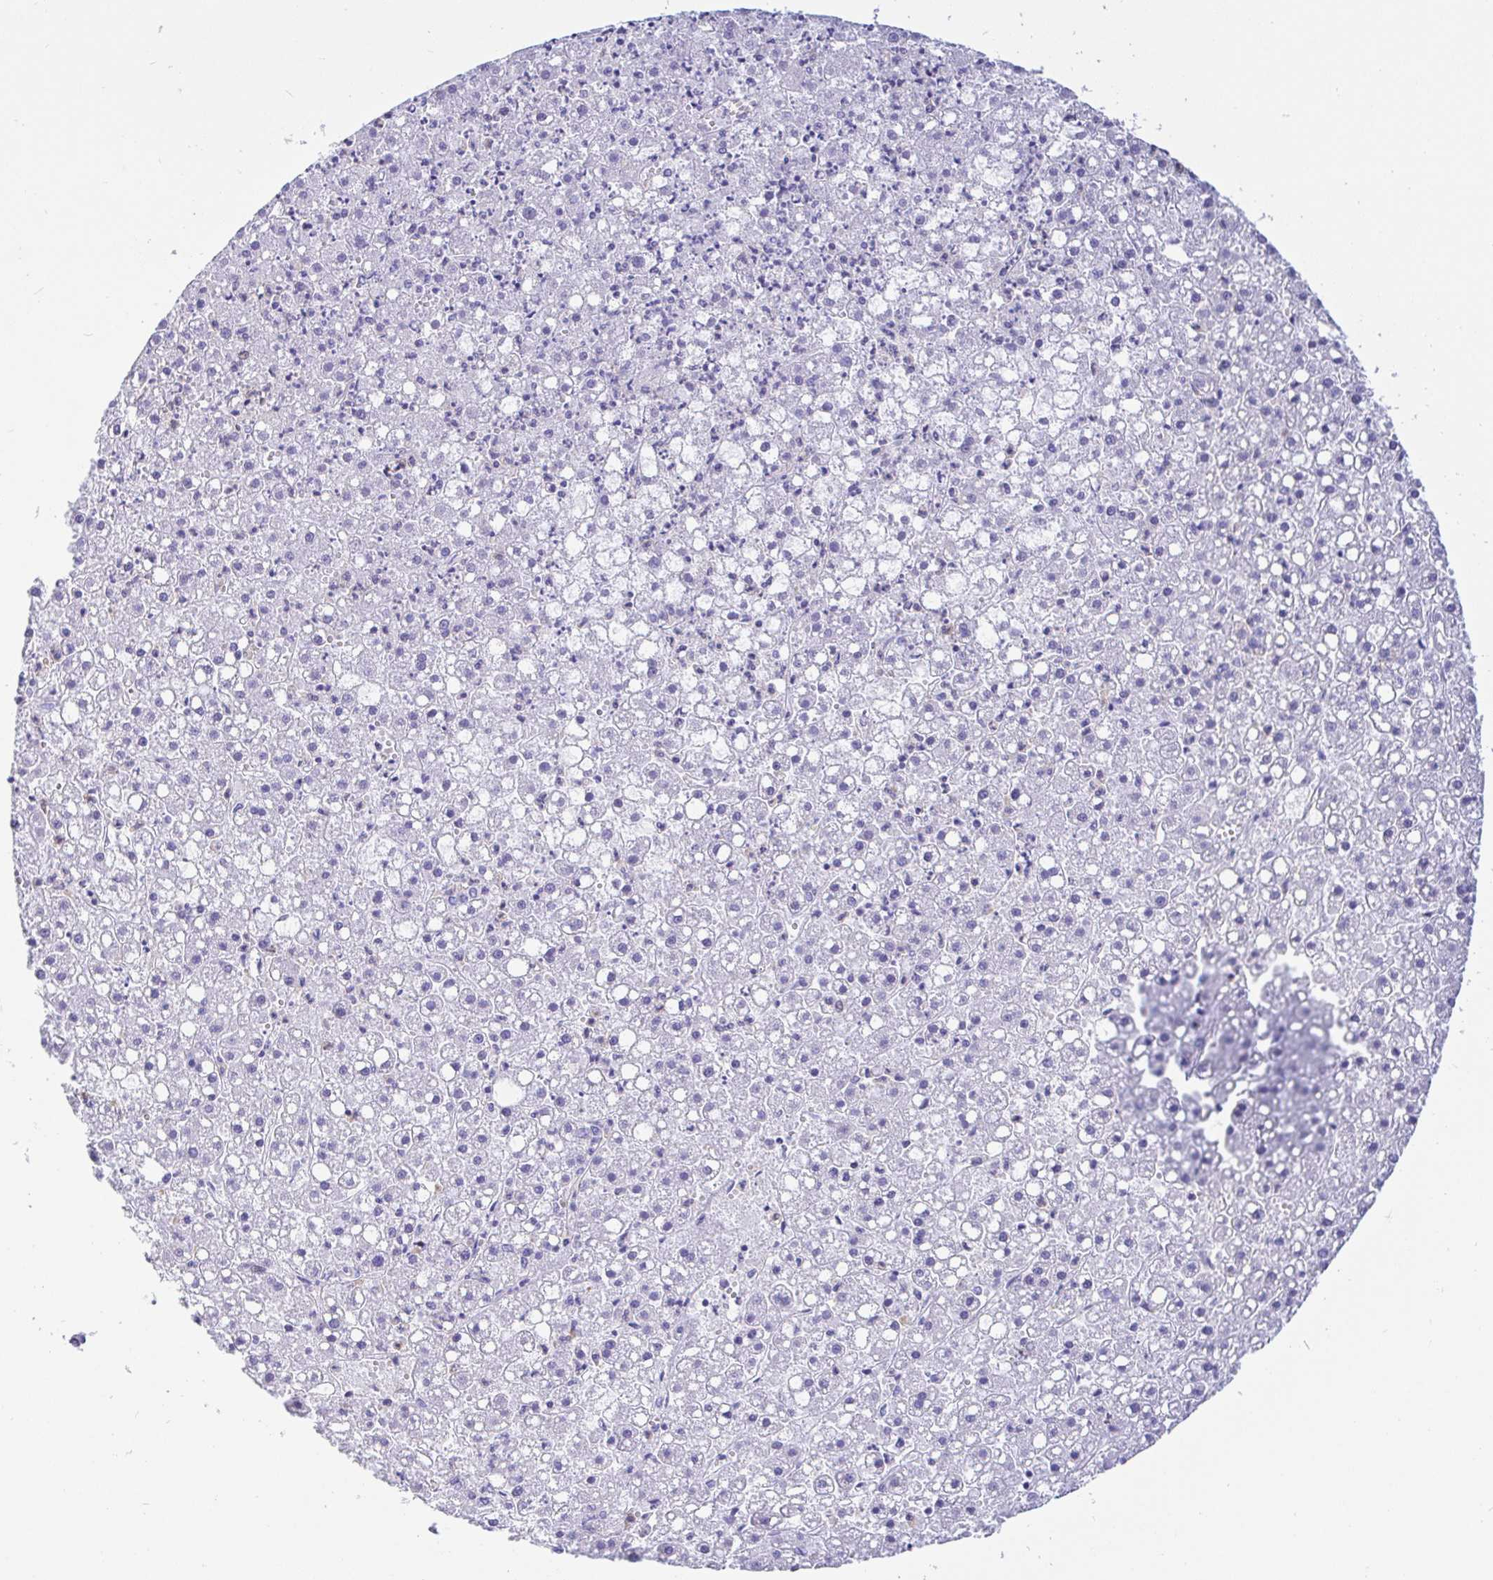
{"staining": {"intensity": "negative", "quantity": "none", "location": "none"}, "tissue": "liver cancer", "cell_type": "Tumor cells", "image_type": "cancer", "snomed": [{"axis": "morphology", "description": "Carcinoma, Hepatocellular, NOS"}, {"axis": "topography", "description": "Liver"}], "caption": "An IHC photomicrograph of liver hepatocellular carcinoma is shown. There is no staining in tumor cells of liver hepatocellular carcinoma.", "gene": "CCDC62", "patient": {"sex": "male", "age": 67}}